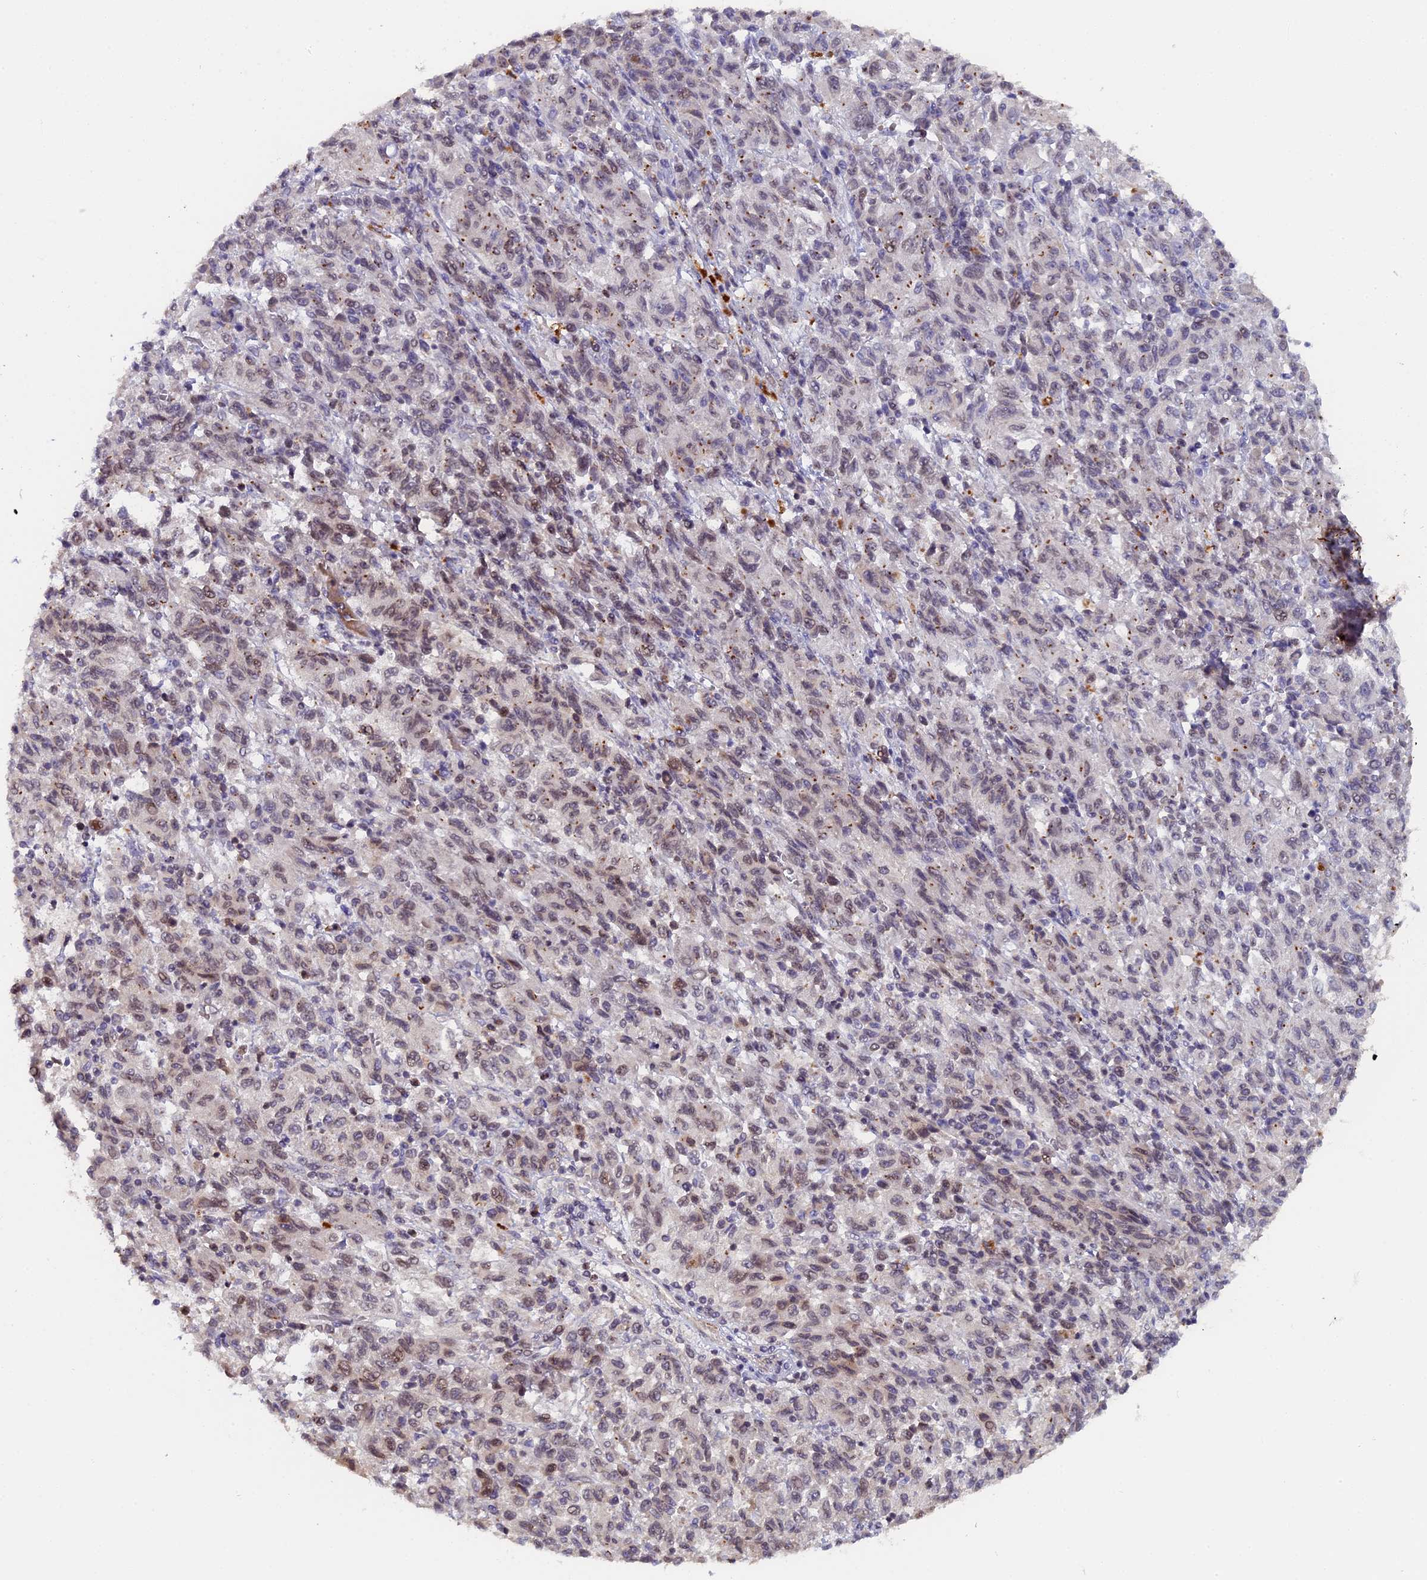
{"staining": {"intensity": "weak", "quantity": "25%-75%", "location": "cytoplasmic/membranous,nuclear"}, "tissue": "melanoma", "cell_type": "Tumor cells", "image_type": "cancer", "snomed": [{"axis": "morphology", "description": "Malignant melanoma, Metastatic site"}, {"axis": "topography", "description": "Lung"}], "caption": "An image showing weak cytoplasmic/membranous and nuclear positivity in approximately 25%-75% of tumor cells in melanoma, as visualized by brown immunohistochemical staining.", "gene": "PYGO1", "patient": {"sex": "male", "age": 64}}